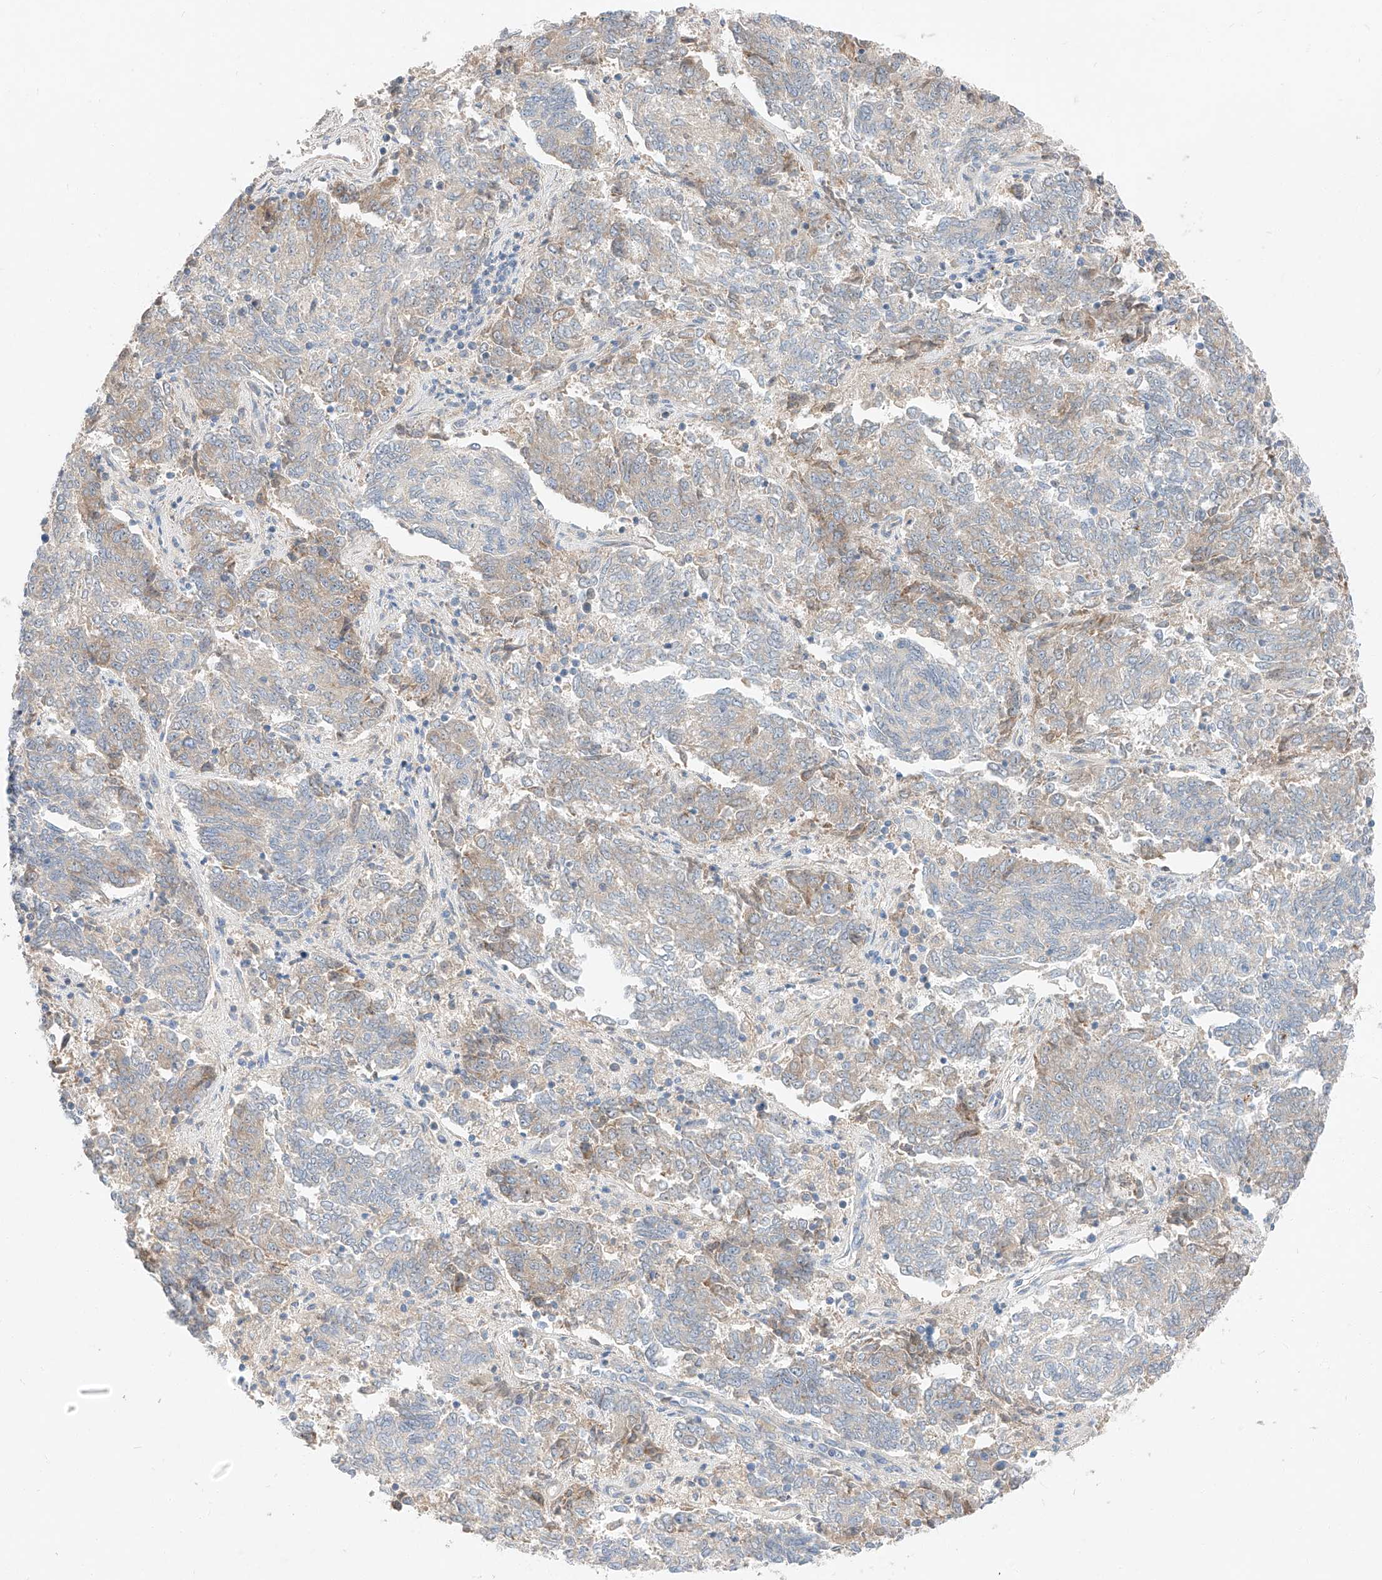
{"staining": {"intensity": "weak", "quantity": "25%-75%", "location": "cytoplasmic/membranous"}, "tissue": "endometrial cancer", "cell_type": "Tumor cells", "image_type": "cancer", "snomed": [{"axis": "morphology", "description": "Adenocarcinoma, NOS"}, {"axis": "topography", "description": "Endometrium"}], "caption": "Protein staining displays weak cytoplasmic/membranous expression in about 25%-75% of tumor cells in endometrial cancer (adenocarcinoma).", "gene": "RUSC1", "patient": {"sex": "female", "age": 80}}